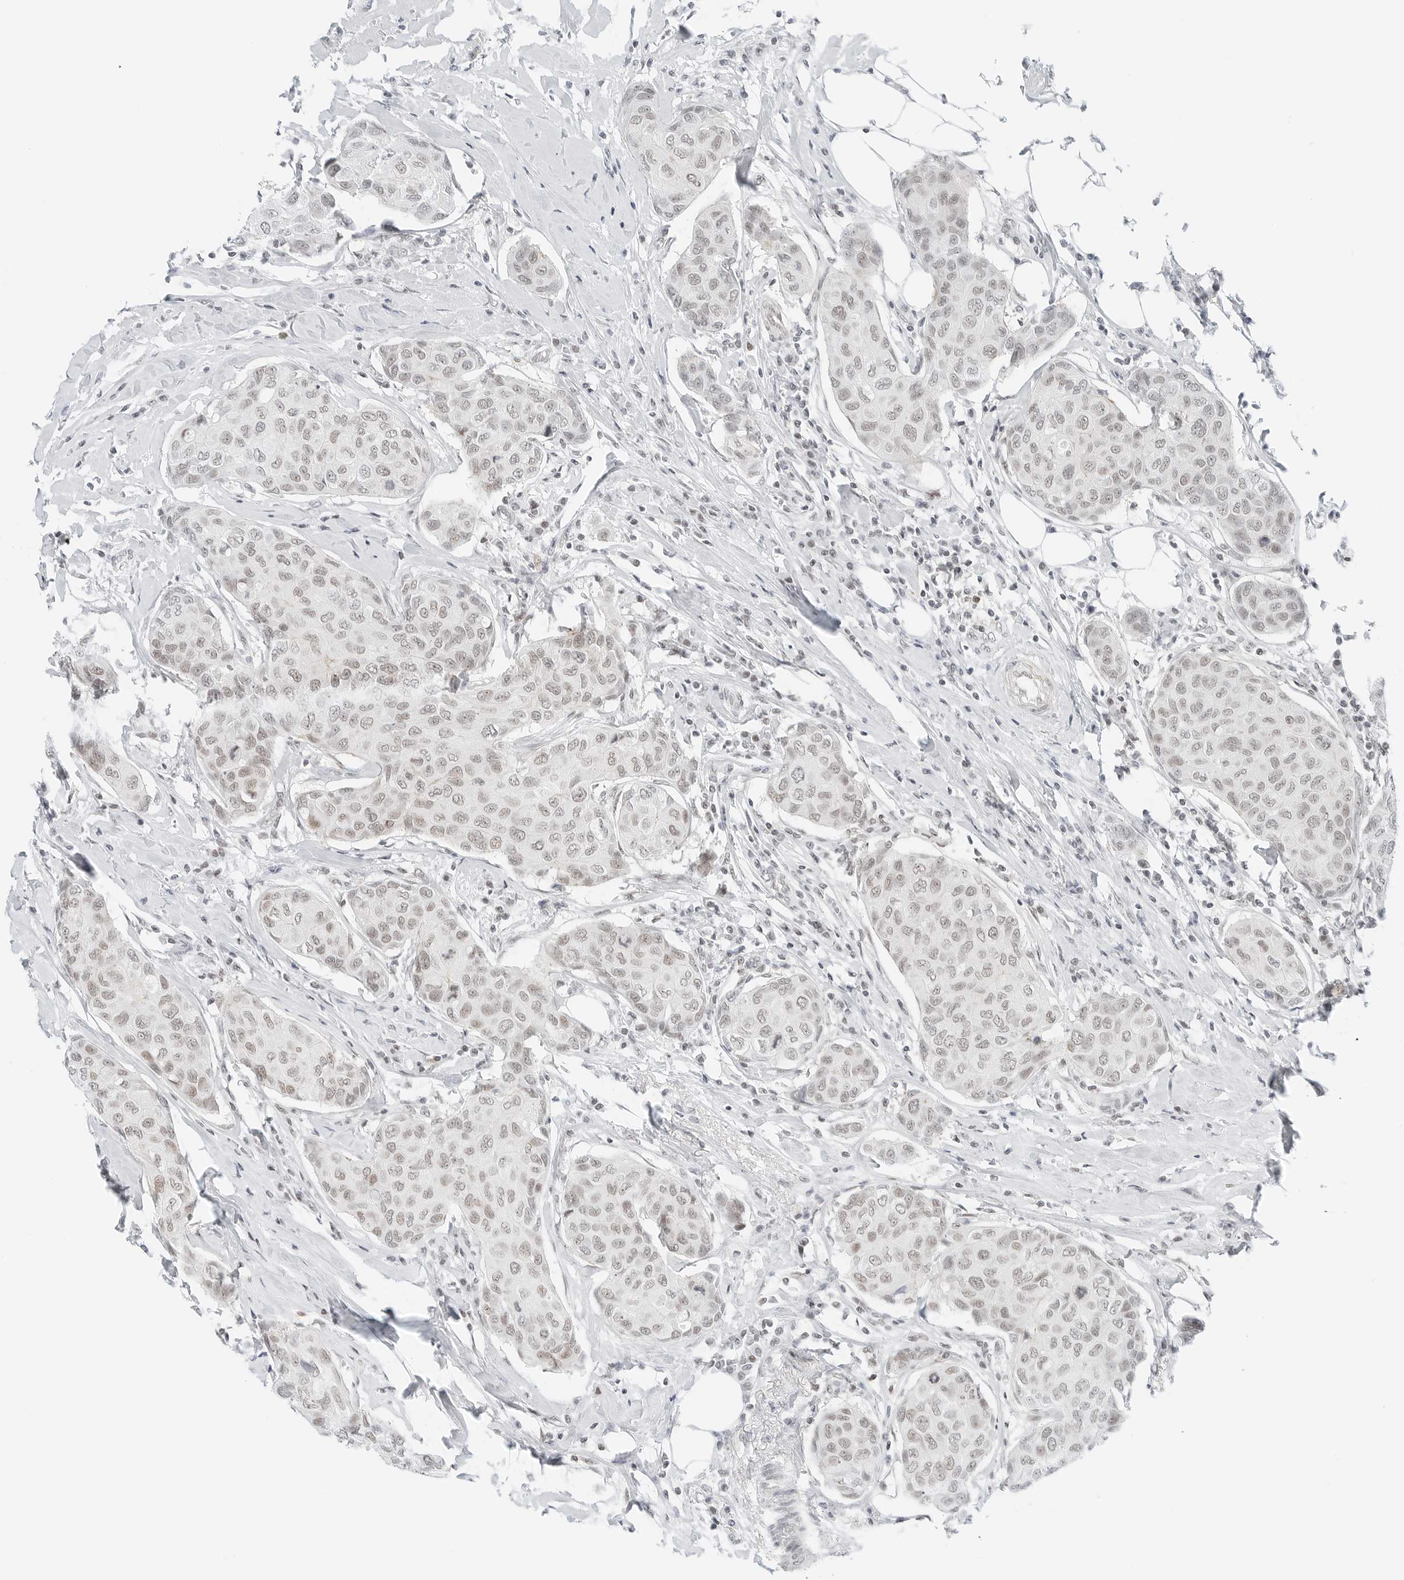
{"staining": {"intensity": "weak", "quantity": "25%-75%", "location": "nuclear"}, "tissue": "breast cancer", "cell_type": "Tumor cells", "image_type": "cancer", "snomed": [{"axis": "morphology", "description": "Duct carcinoma"}, {"axis": "topography", "description": "Breast"}], "caption": "Immunohistochemistry (IHC) of breast cancer (intraductal carcinoma) shows low levels of weak nuclear expression in approximately 25%-75% of tumor cells.", "gene": "CRTC2", "patient": {"sex": "female", "age": 80}}